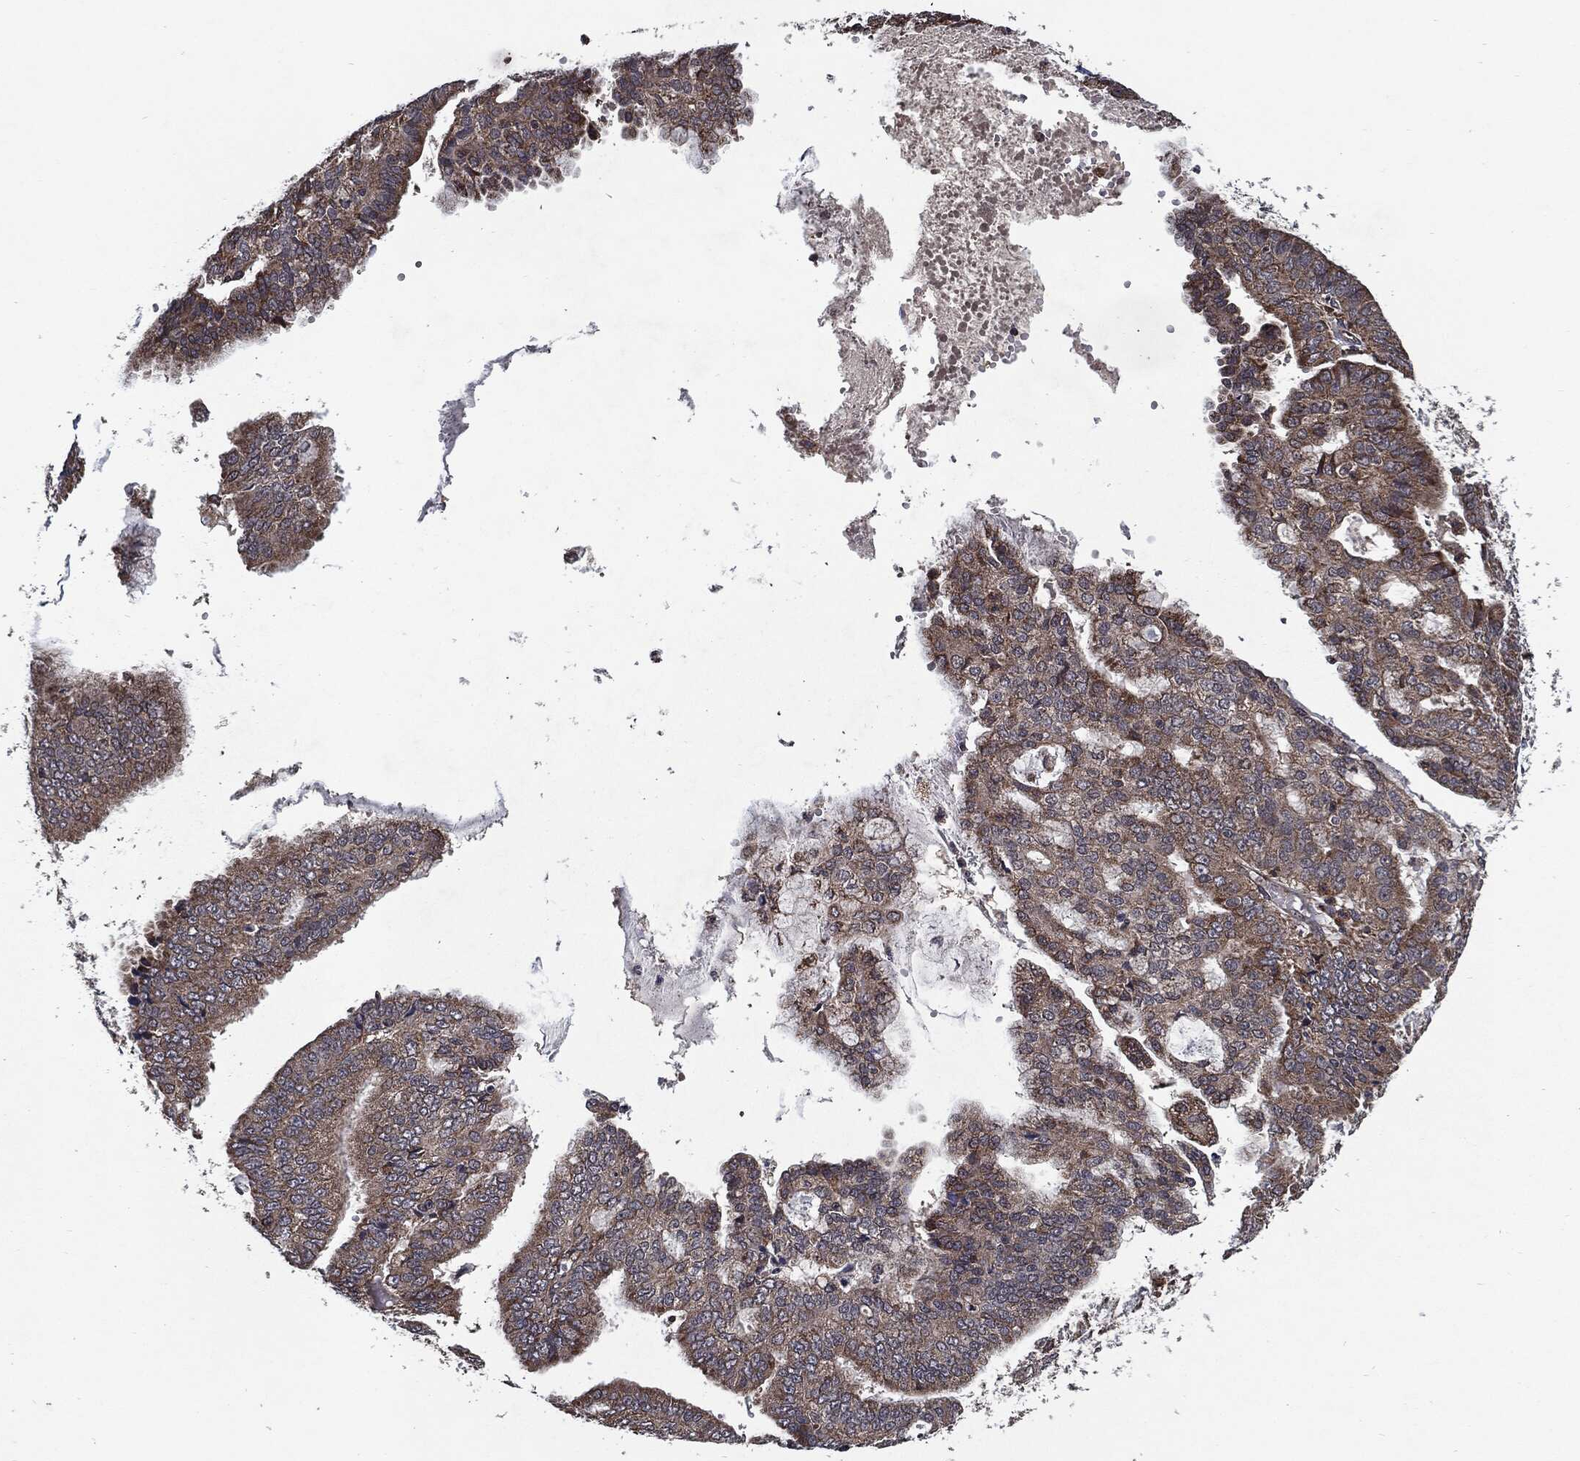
{"staining": {"intensity": "moderate", "quantity": ">75%", "location": "cytoplasmic/membranous"}, "tissue": "endometrial cancer", "cell_type": "Tumor cells", "image_type": "cancer", "snomed": [{"axis": "morphology", "description": "Adenocarcinoma, NOS"}, {"axis": "topography", "description": "Endometrium"}], "caption": "Protein expression analysis of endometrial cancer (adenocarcinoma) demonstrates moderate cytoplasmic/membranous positivity in about >75% of tumor cells.", "gene": "HDAC5", "patient": {"sex": "female", "age": 63}}